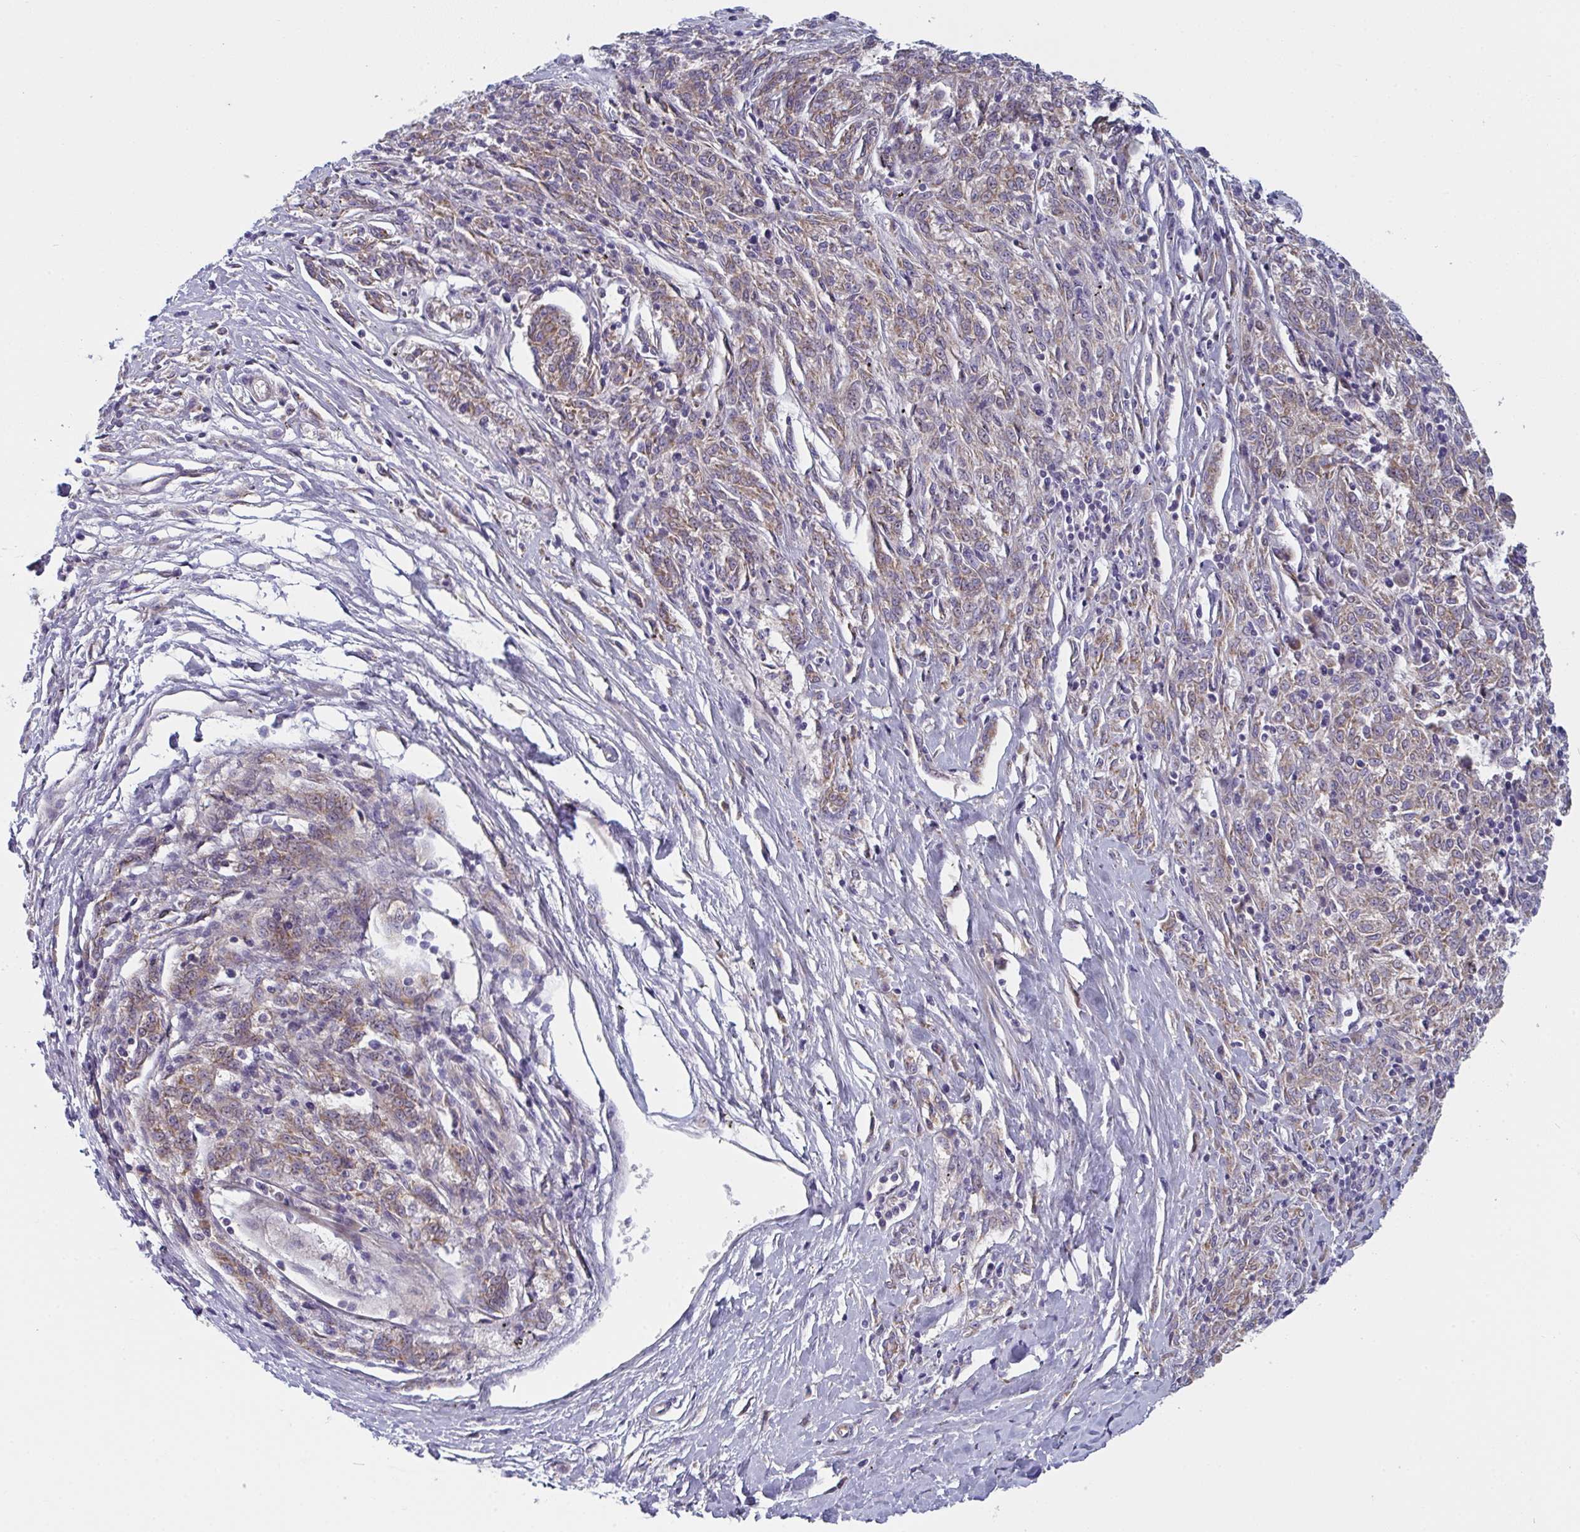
{"staining": {"intensity": "weak", "quantity": ">75%", "location": "cytoplasmic/membranous"}, "tissue": "melanoma", "cell_type": "Tumor cells", "image_type": "cancer", "snomed": [{"axis": "morphology", "description": "Malignant melanoma, NOS"}, {"axis": "topography", "description": "Skin"}], "caption": "A brown stain shows weak cytoplasmic/membranous positivity of a protein in human malignant melanoma tumor cells. (brown staining indicates protein expression, while blue staining denotes nuclei).", "gene": "MRPS2", "patient": {"sex": "female", "age": 72}}